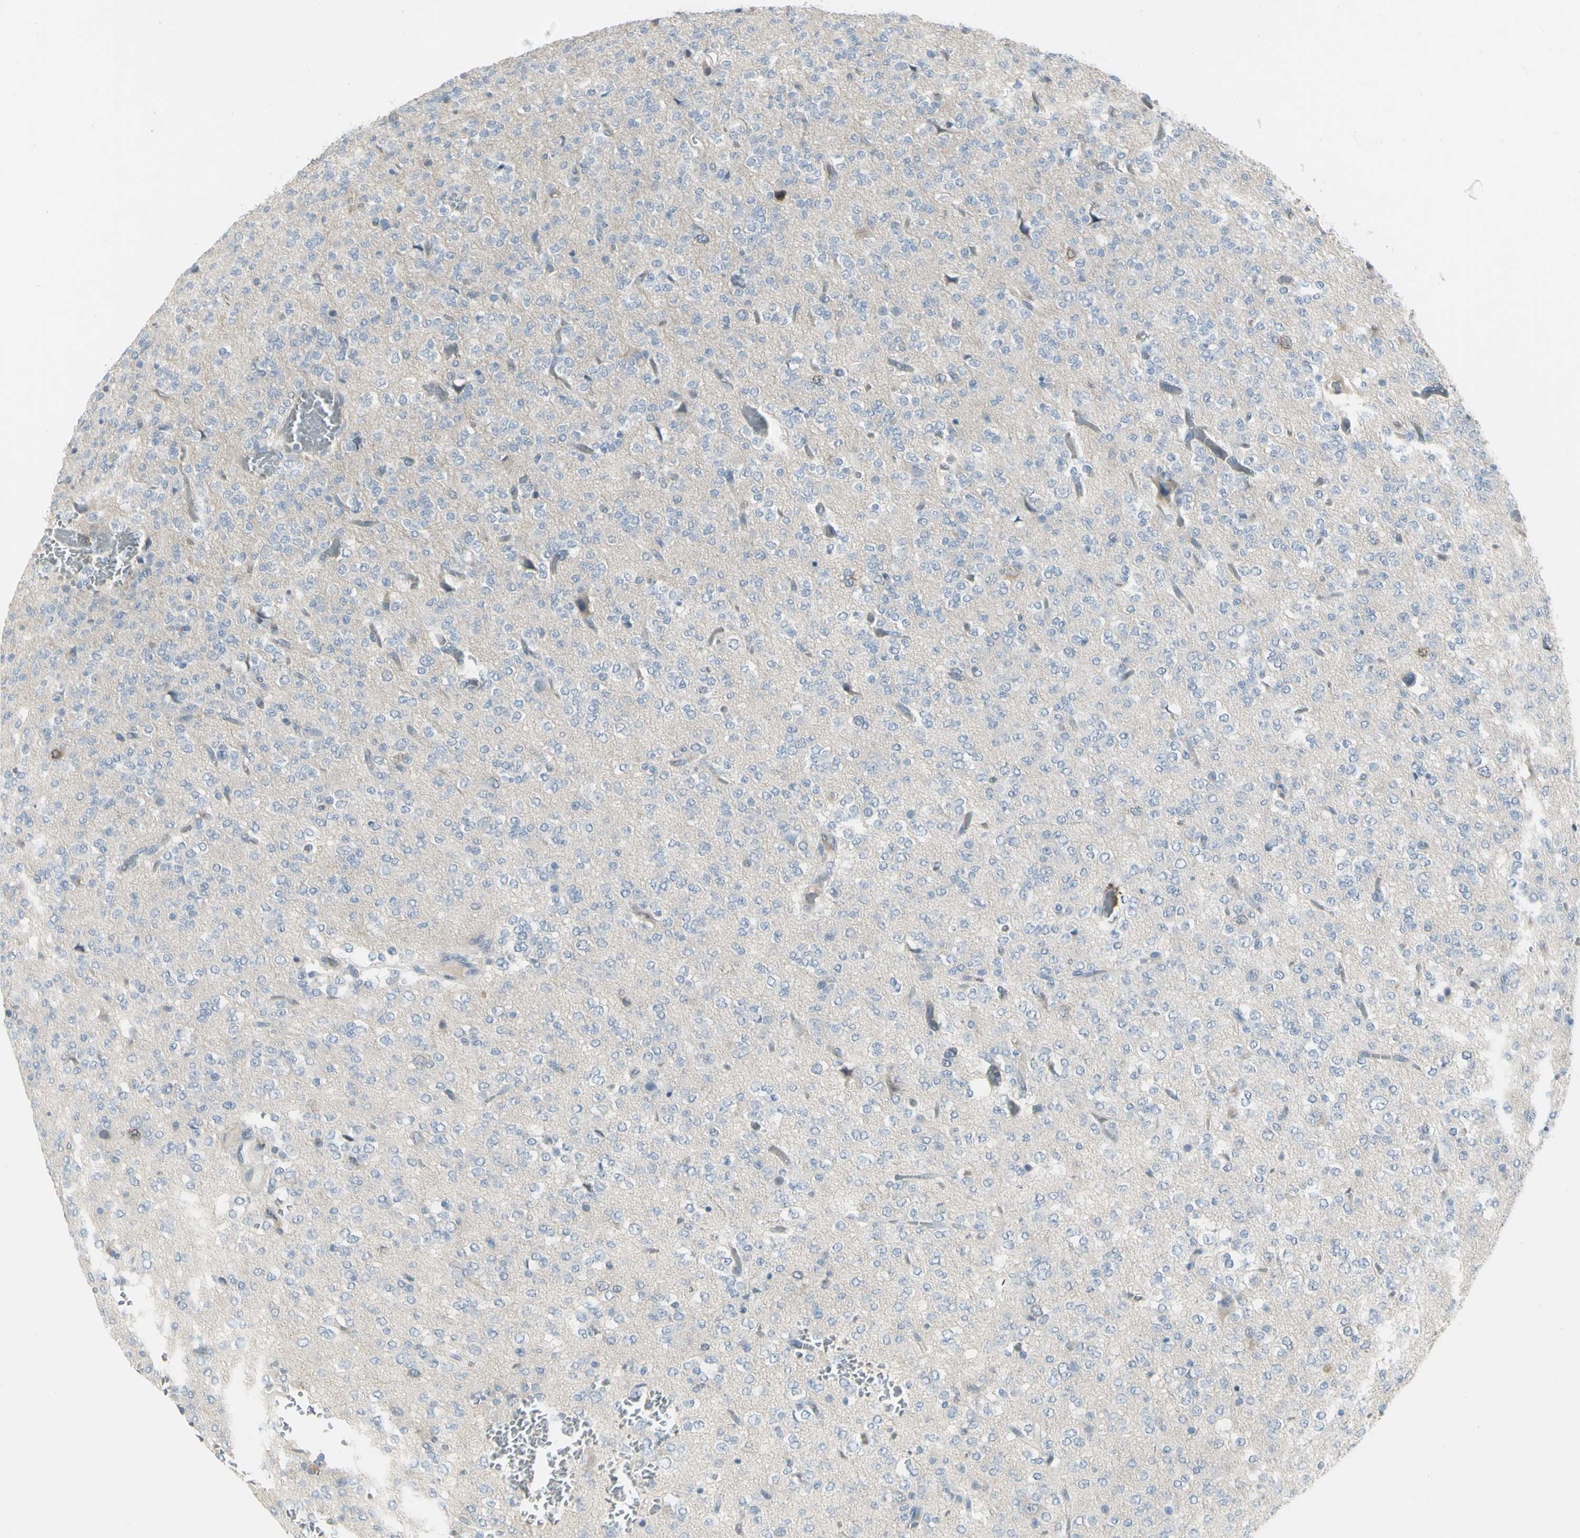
{"staining": {"intensity": "moderate", "quantity": "<25%", "location": "cytoplasmic/membranous"}, "tissue": "glioma", "cell_type": "Tumor cells", "image_type": "cancer", "snomed": [{"axis": "morphology", "description": "Glioma, malignant, Low grade"}, {"axis": "topography", "description": "Brain"}], "caption": "Immunohistochemistry photomicrograph of neoplastic tissue: malignant low-grade glioma stained using immunohistochemistry displays low levels of moderate protein expression localized specifically in the cytoplasmic/membranous of tumor cells, appearing as a cytoplasmic/membranous brown color.", "gene": "CCNB2", "patient": {"sex": "male", "age": 38}}